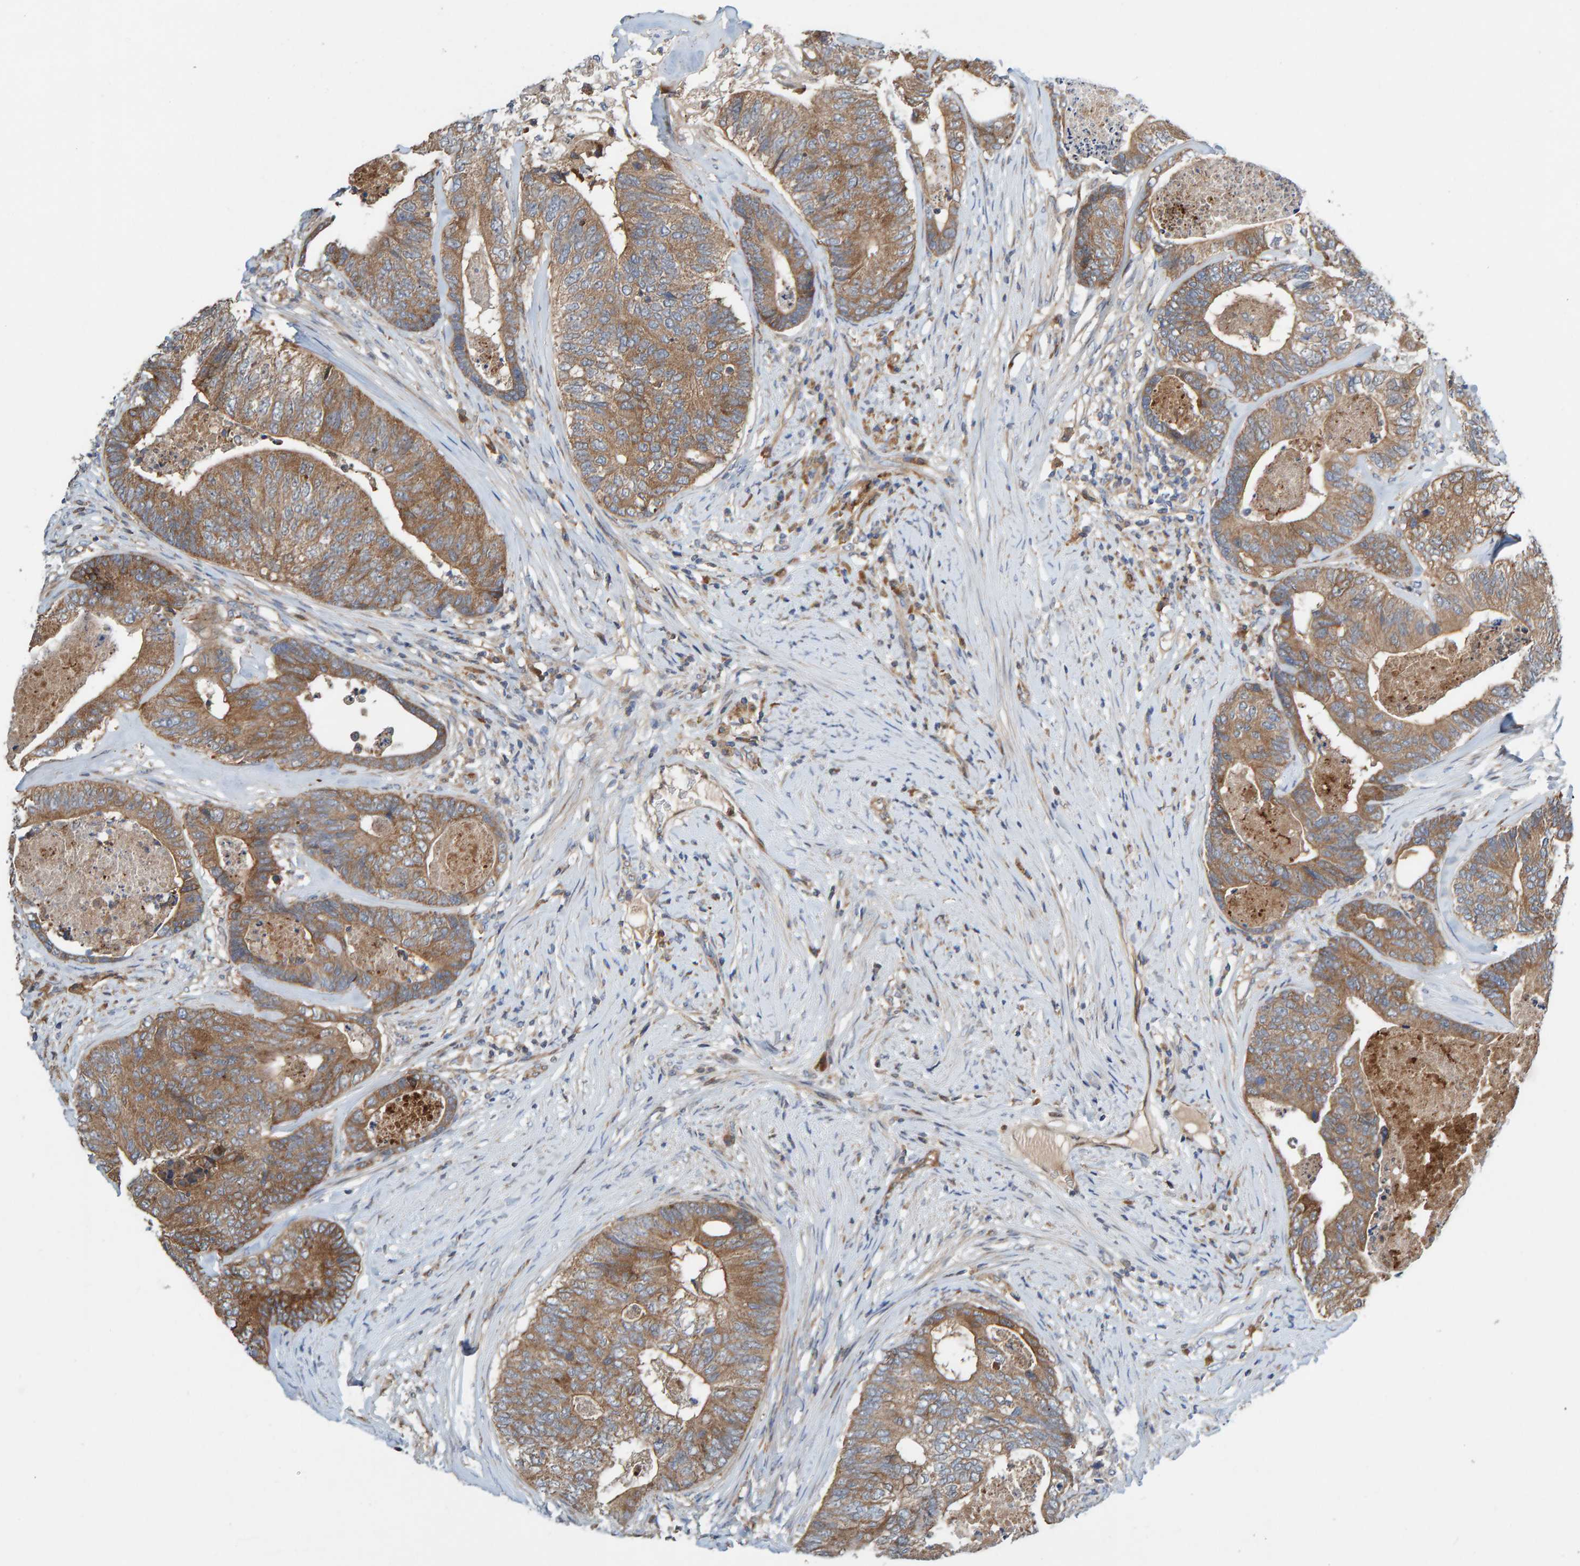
{"staining": {"intensity": "moderate", "quantity": ">75%", "location": "cytoplasmic/membranous"}, "tissue": "colorectal cancer", "cell_type": "Tumor cells", "image_type": "cancer", "snomed": [{"axis": "morphology", "description": "Adenocarcinoma, NOS"}, {"axis": "topography", "description": "Colon"}], "caption": "Immunohistochemistry (DAB) staining of human colorectal adenocarcinoma shows moderate cytoplasmic/membranous protein positivity in about >75% of tumor cells. The staining is performed using DAB (3,3'-diaminobenzidine) brown chromogen to label protein expression. The nuclei are counter-stained blue using hematoxylin.", "gene": "KIAA0753", "patient": {"sex": "female", "age": 67}}